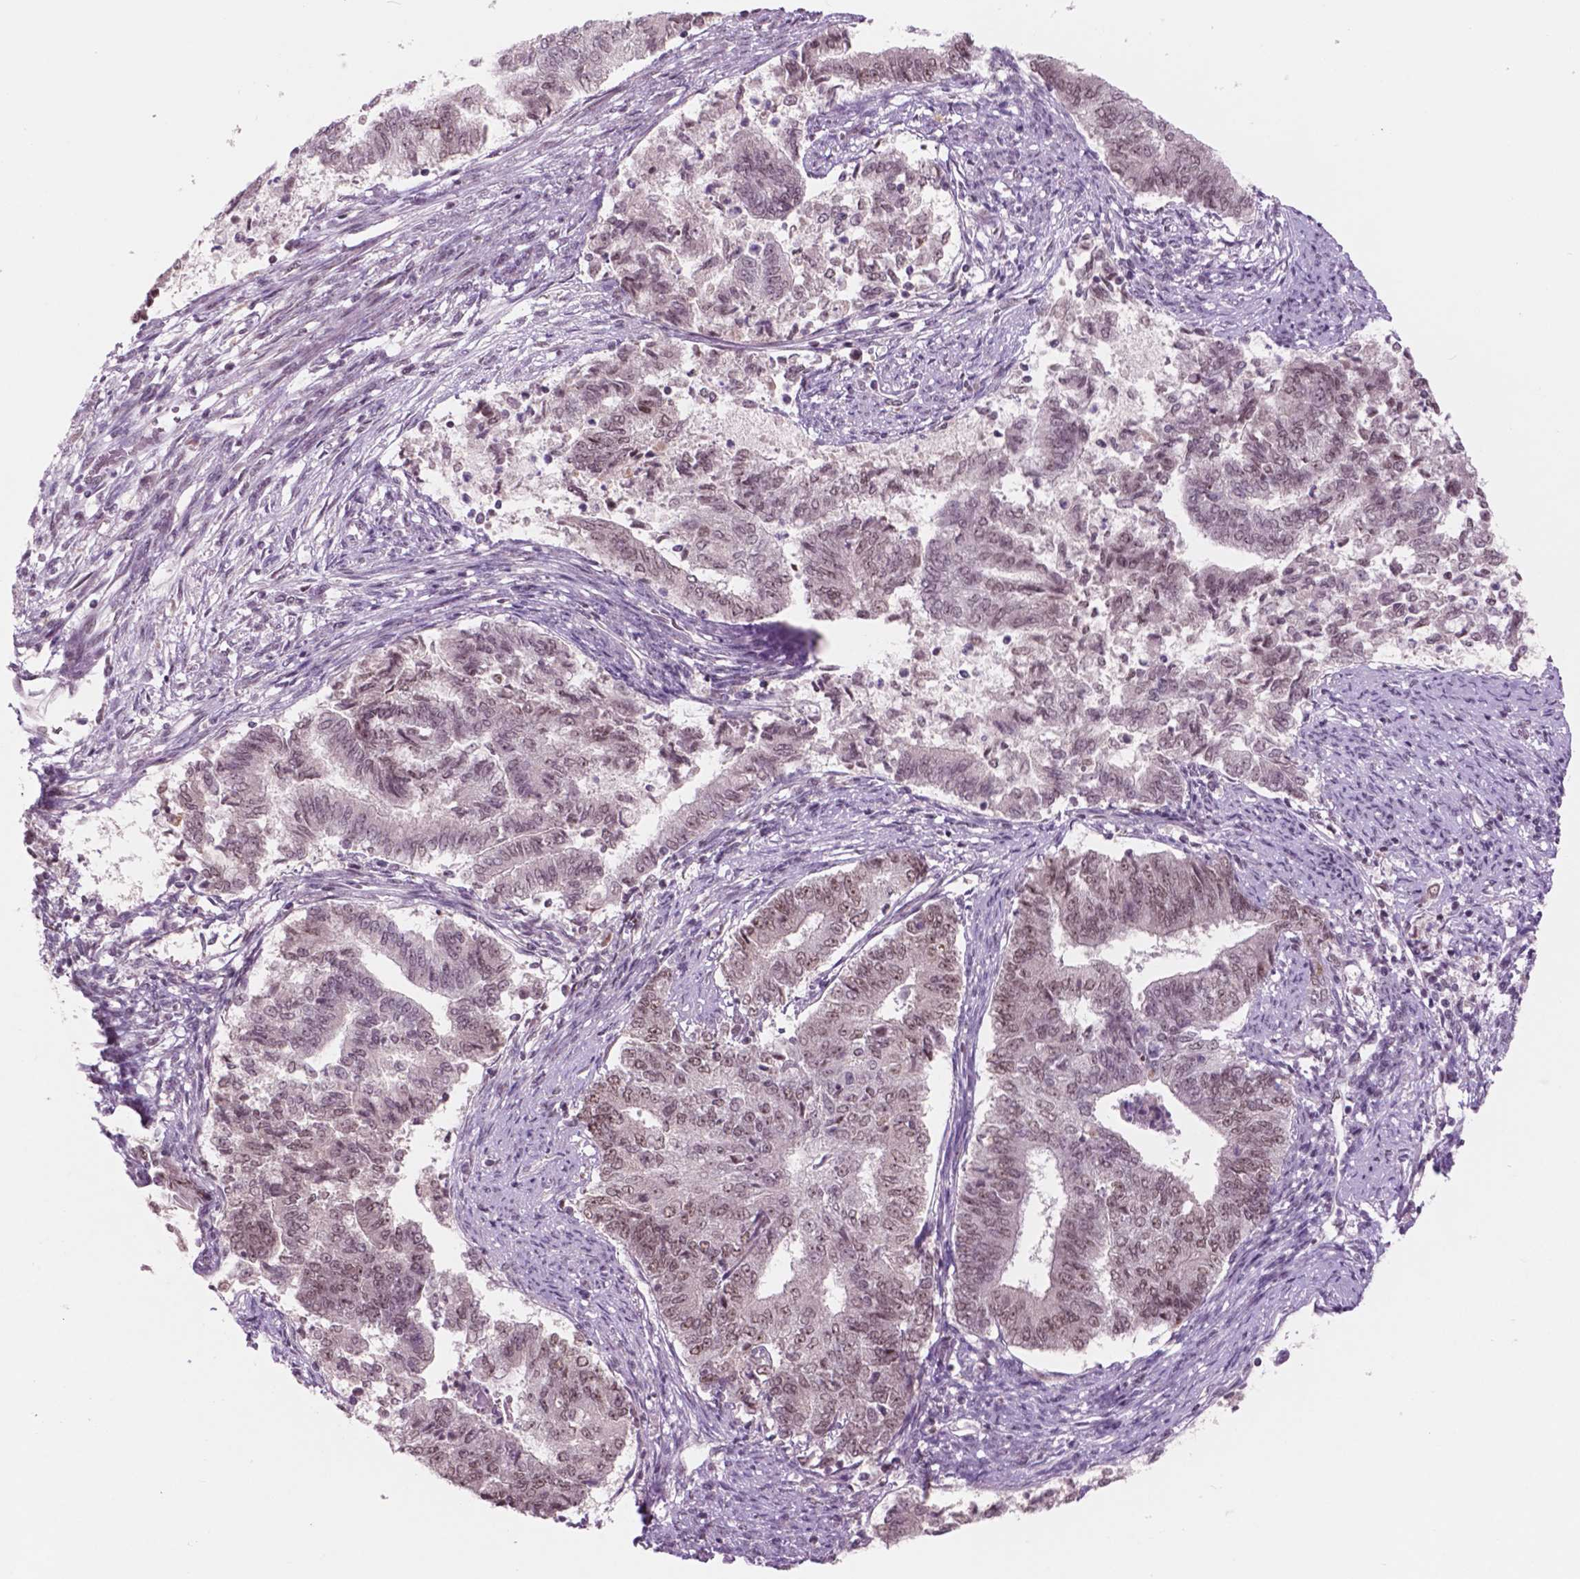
{"staining": {"intensity": "moderate", "quantity": ">75%", "location": "nuclear"}, "tissue": "endometrial cancer", "cell_type": "Tumor cells", "image_type": "cancer", "snomed": [{"axis": "morphology", "description": "Adenocarcinoma, NOS"}, {"axis": "topography", "description": "Endometrium"}], "caption": "Protein analysis of adenocarcinoma (endometrial) tissue reveals moderate nuclear expression in about >75% of tumor cells.", "gene": "POLR2E", "patient": {"sex": "female", "age": 65}}